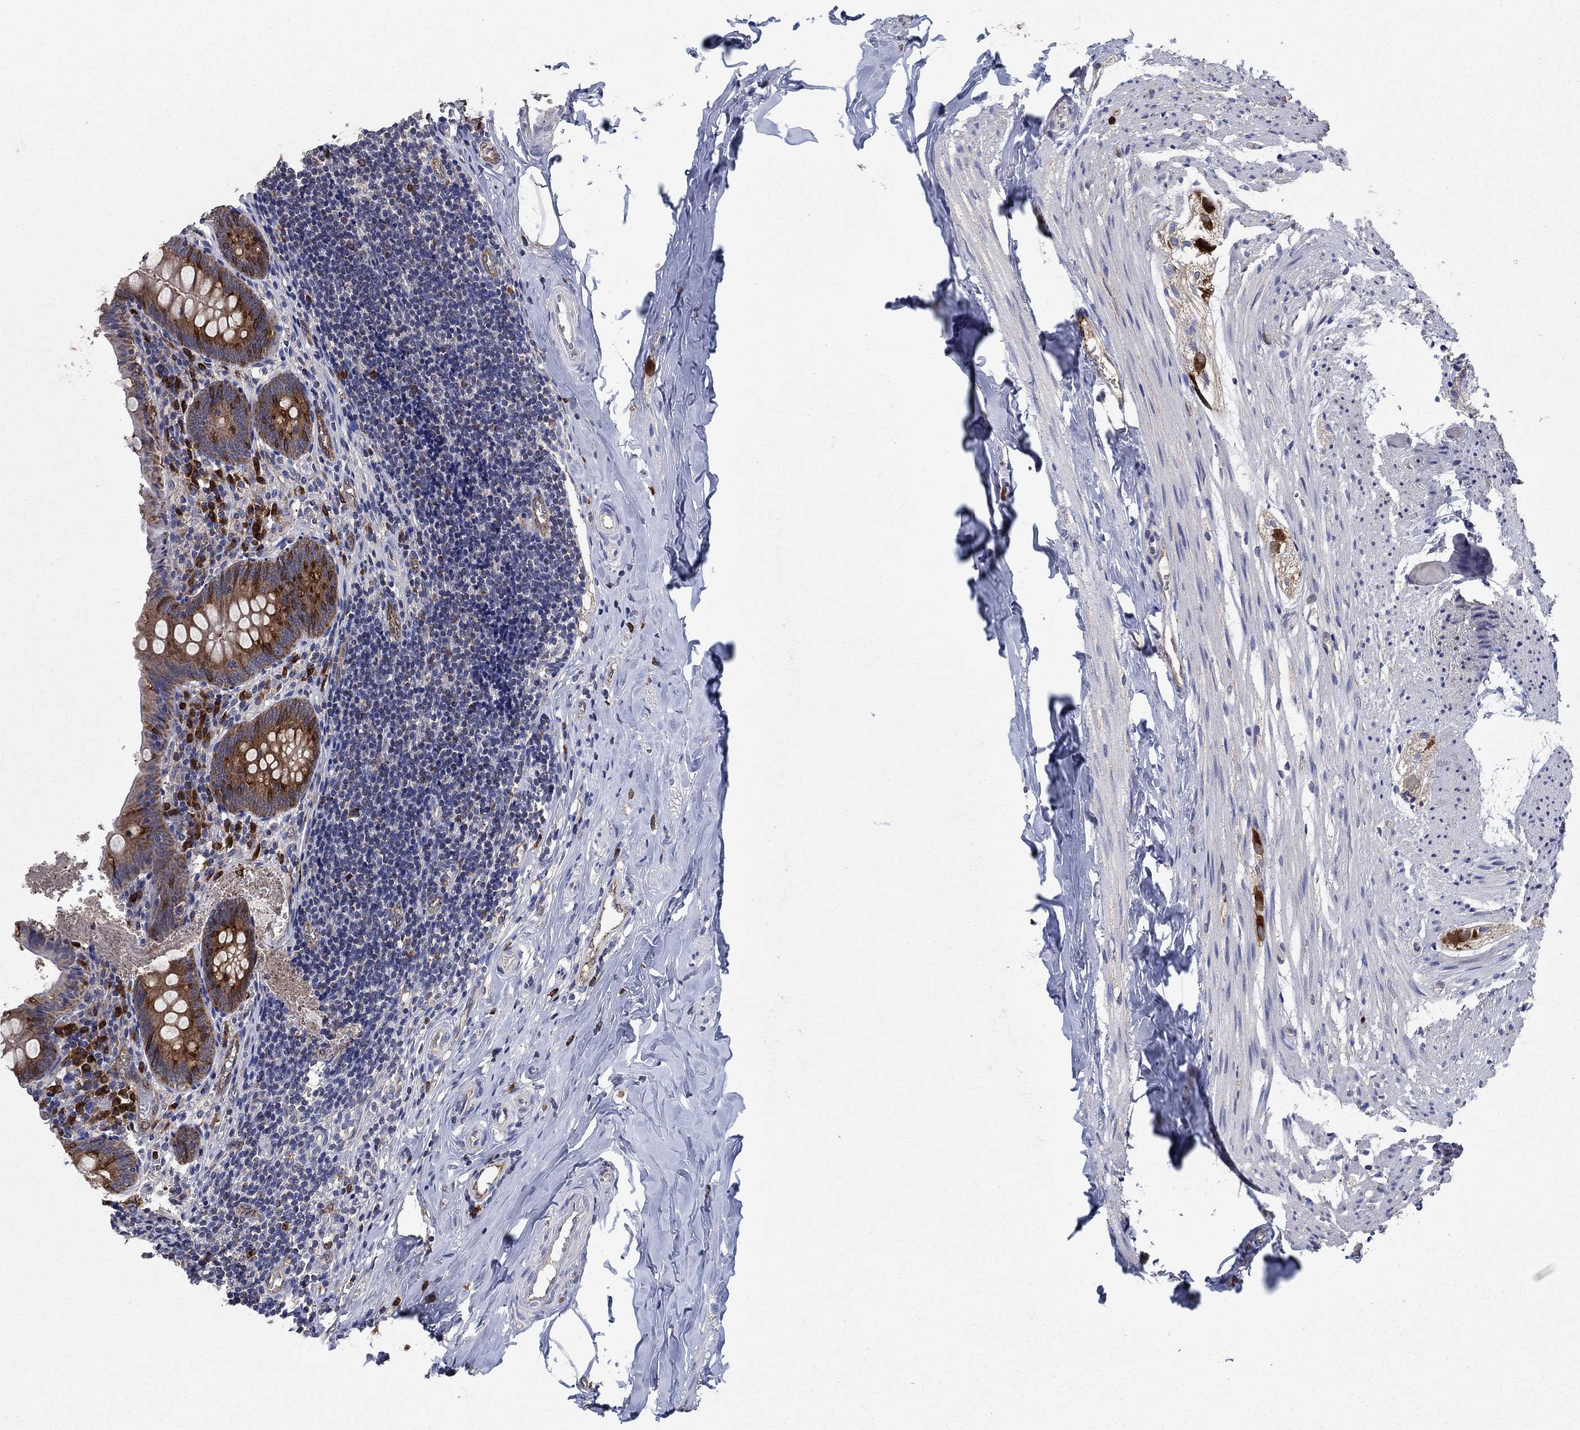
{"staining": {"intensity": "strong", "quantity": "25%-75%", "location": "cytoplasmic/membranous"}, "tissue": "appendix", "cell_type": "Glandular cells", "image_type": "normal", "snomed": [{"axis": "morphology", "description": "Normal tissue, NOS"}, {"axis": "topography", "description": "Appendix"}], "caption": "Immunohistochemical staining of unremarkable human appendix displays strong cytoplasmic/membranous protein positivity in approximately 25%-75% of glandular cells. Using DAB (3,3'-diaminobenzidine) (brown) and hematoxylin (blue) stains, captured at high magnification using brightfield microscopy.", "gene": "HID1", "patient": {"sex": "female", "age": 23}}